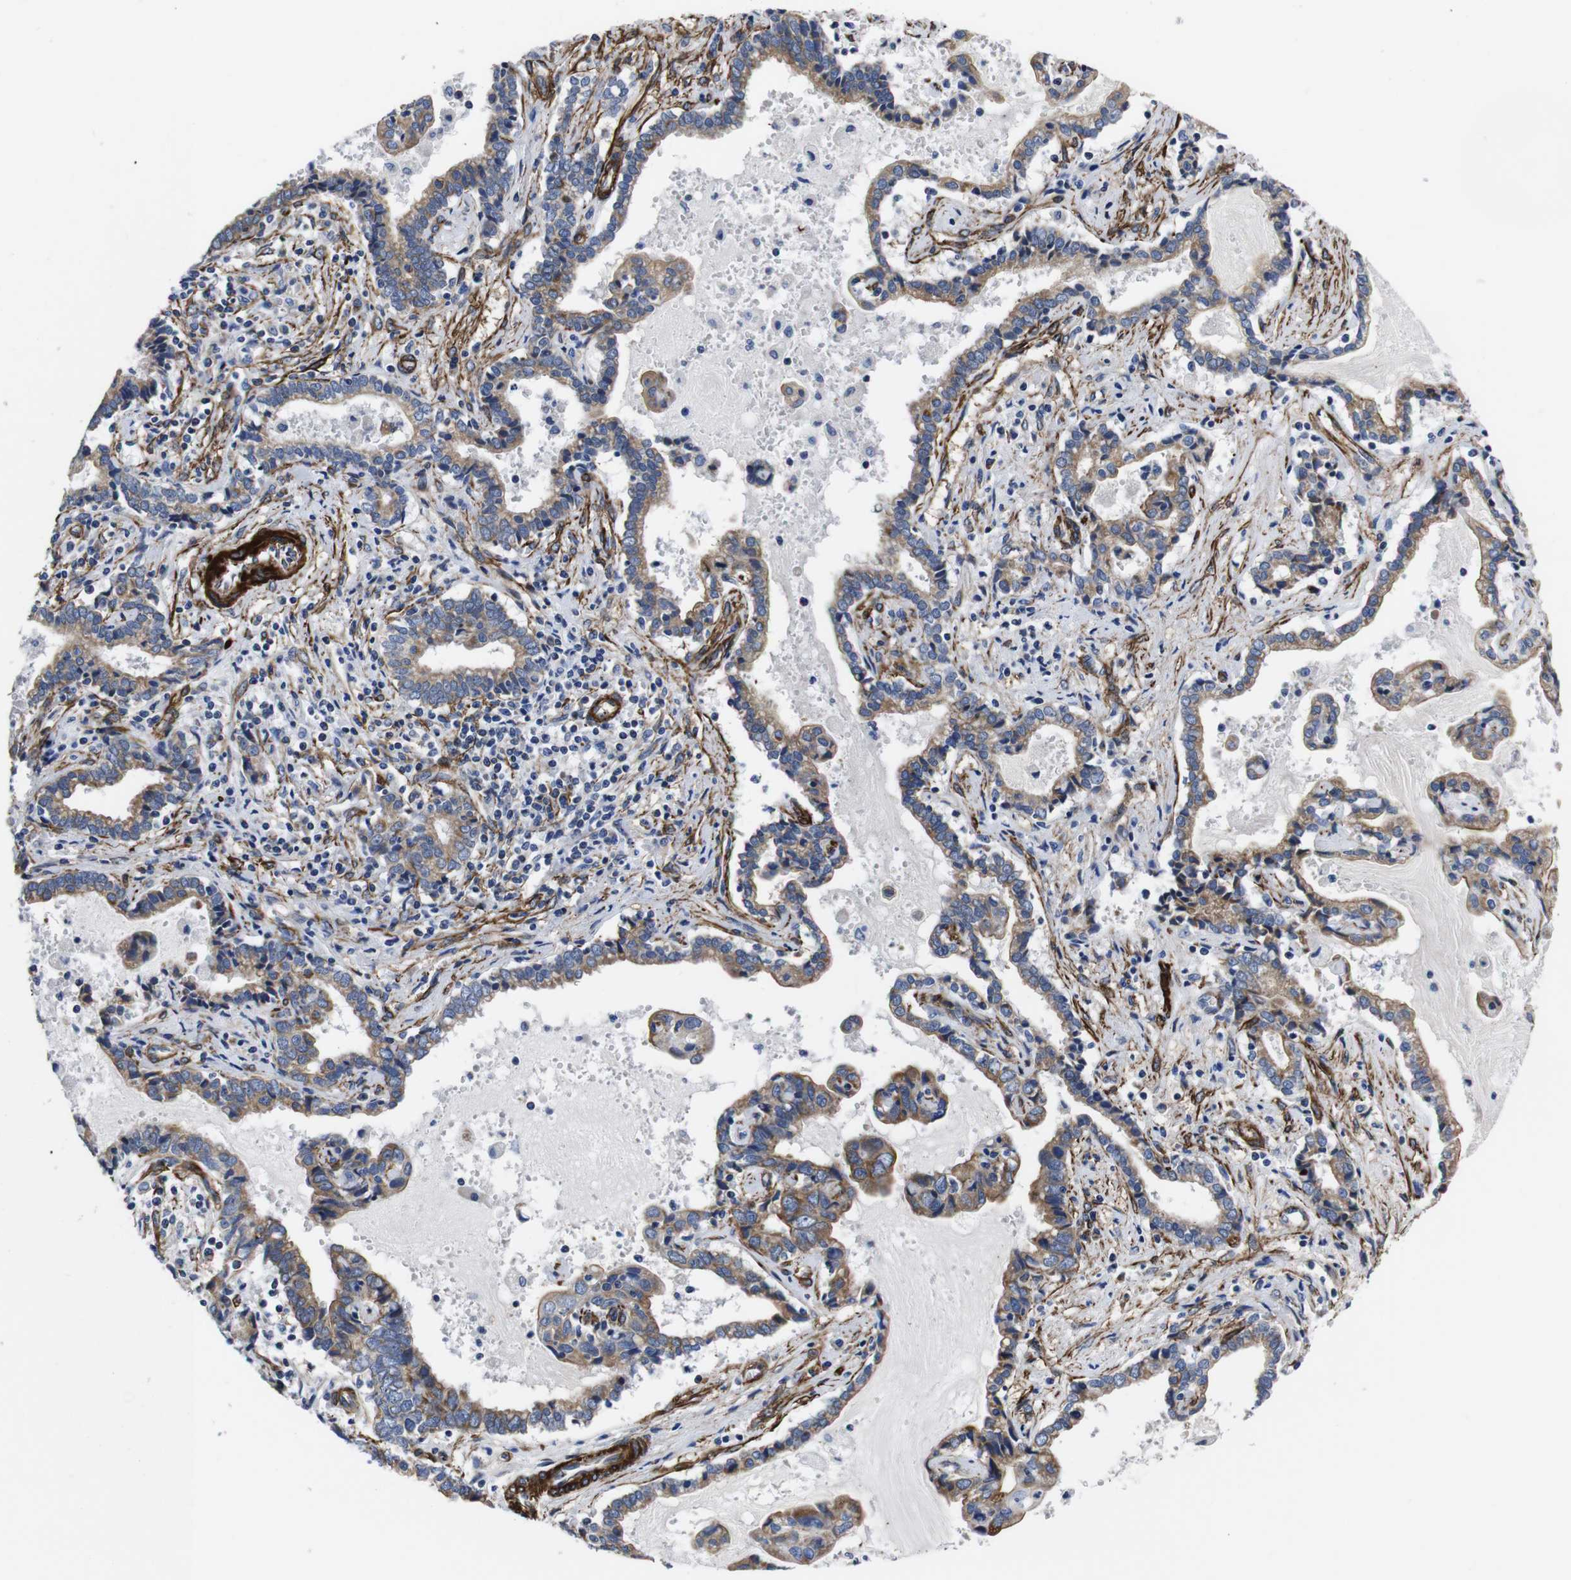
{"staining": {"intensity": "moderate", "quantity": ">75%", "location": "cytoplasmic/membranous"}, "tissue": "liver cancer", "cell_type": "Tumor cells", "image_type": "cancer", "snomed": [{"axis": "morphology", "description": "Cholangiocarcinoma"}, {"axis": "topography", "description": "Liver"}], "caption": "Liver cancer (cholangiocarcinoma) was stained to show a protein in brown. There is medium levels of moderate cytoplasmic/membranous staining in approximately >75% of tumor cells. (Brightfield microscopy of DAB IHC at high magnification).", "gene": "WNT10A", "patient": {"sex": "male", "age": 57}}